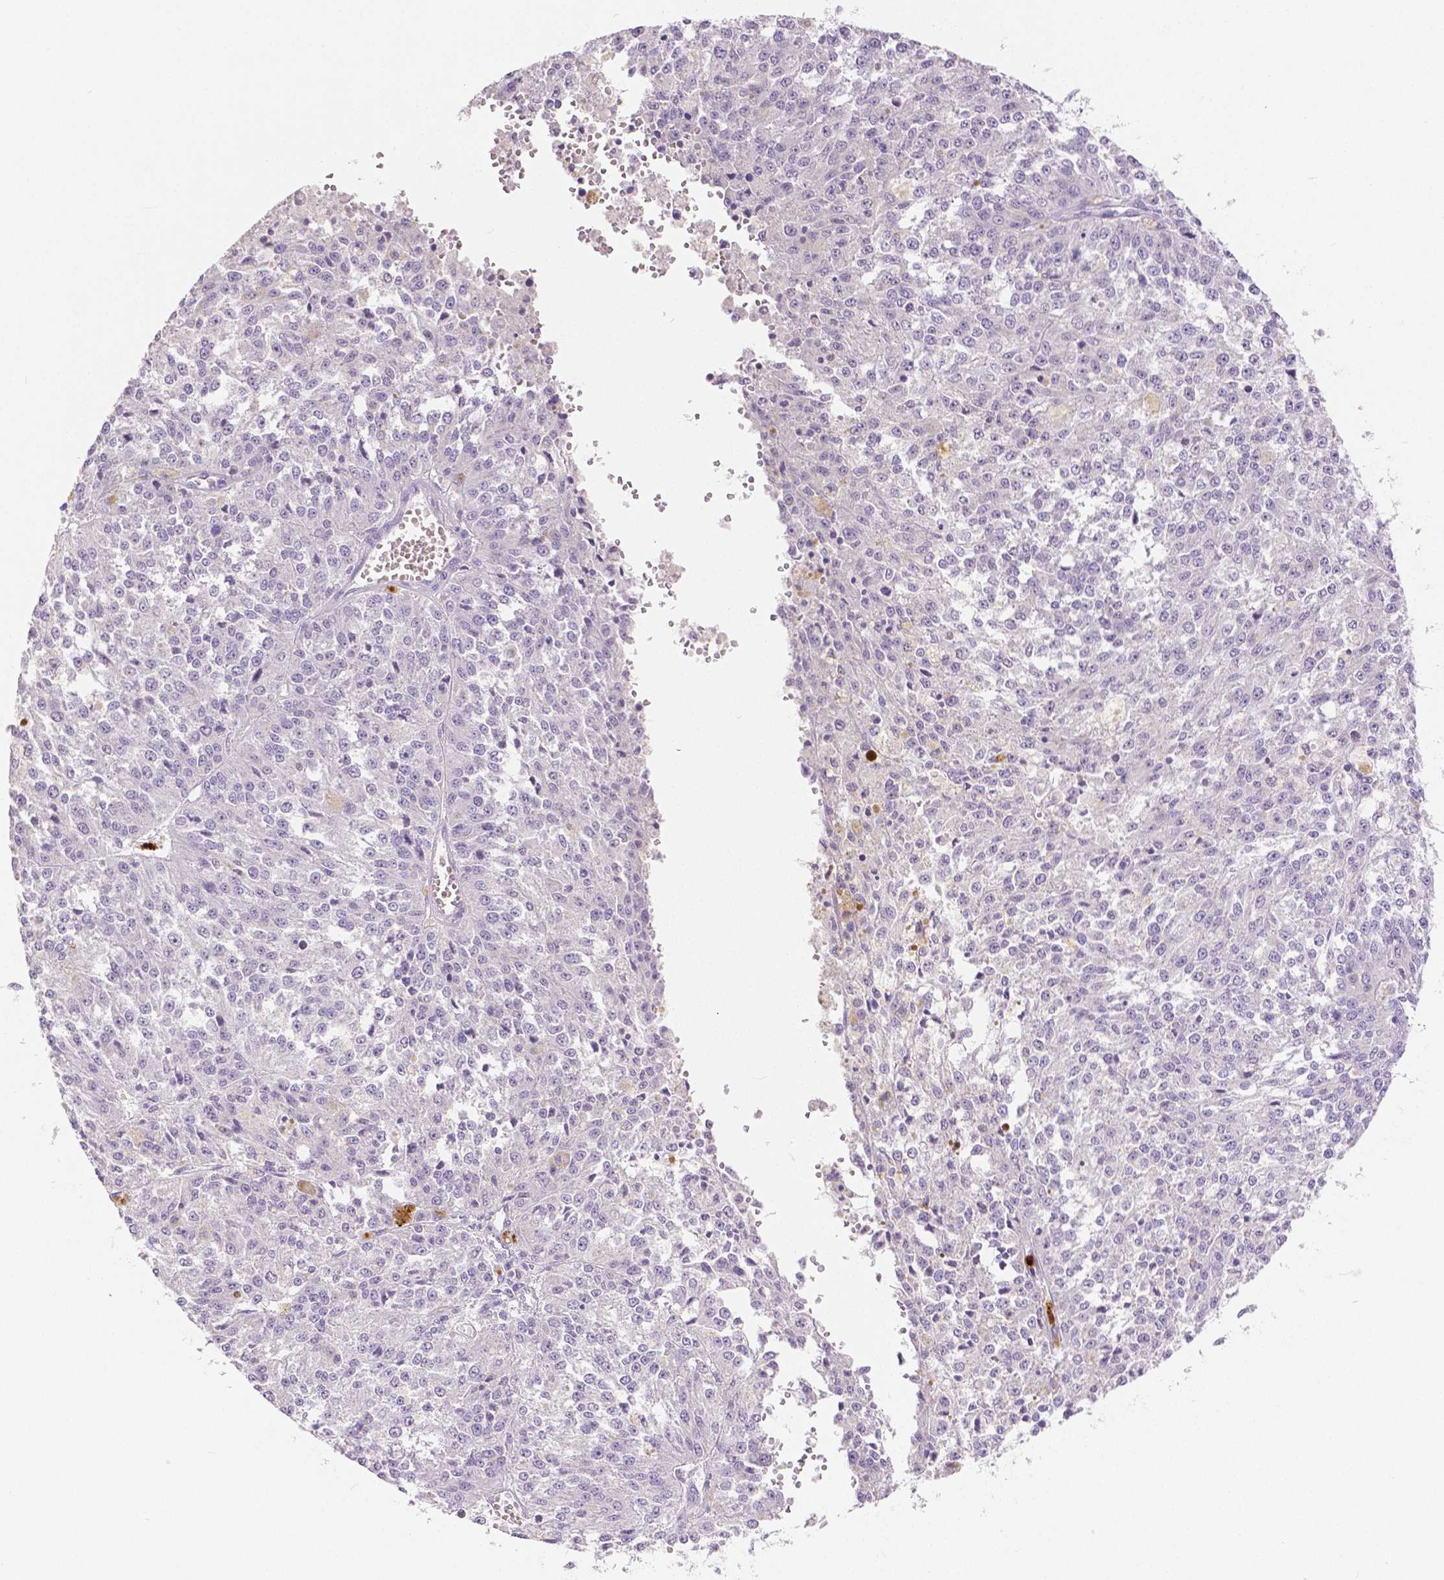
{"staining": {"intensity": "negative", "quantity": "none", "location": "none"}, "tissue": "melanoma", "cell_type": "Tumor cells", "image_type": "cancer", "snomed": [{"axis": "morphology", "description": "Malignant melanoma, Metastatic site"}, {"axis": "topography", "description": "Lymph node"}], "caption": "A high-resolution histopathology image shows immunohistochemistry staining of malignant melanoma (metastatic site), which exhibits no significant positivity in tumor cells.", "gene": "HNF1B", "patient": {"sex": "female", "age": 64}}